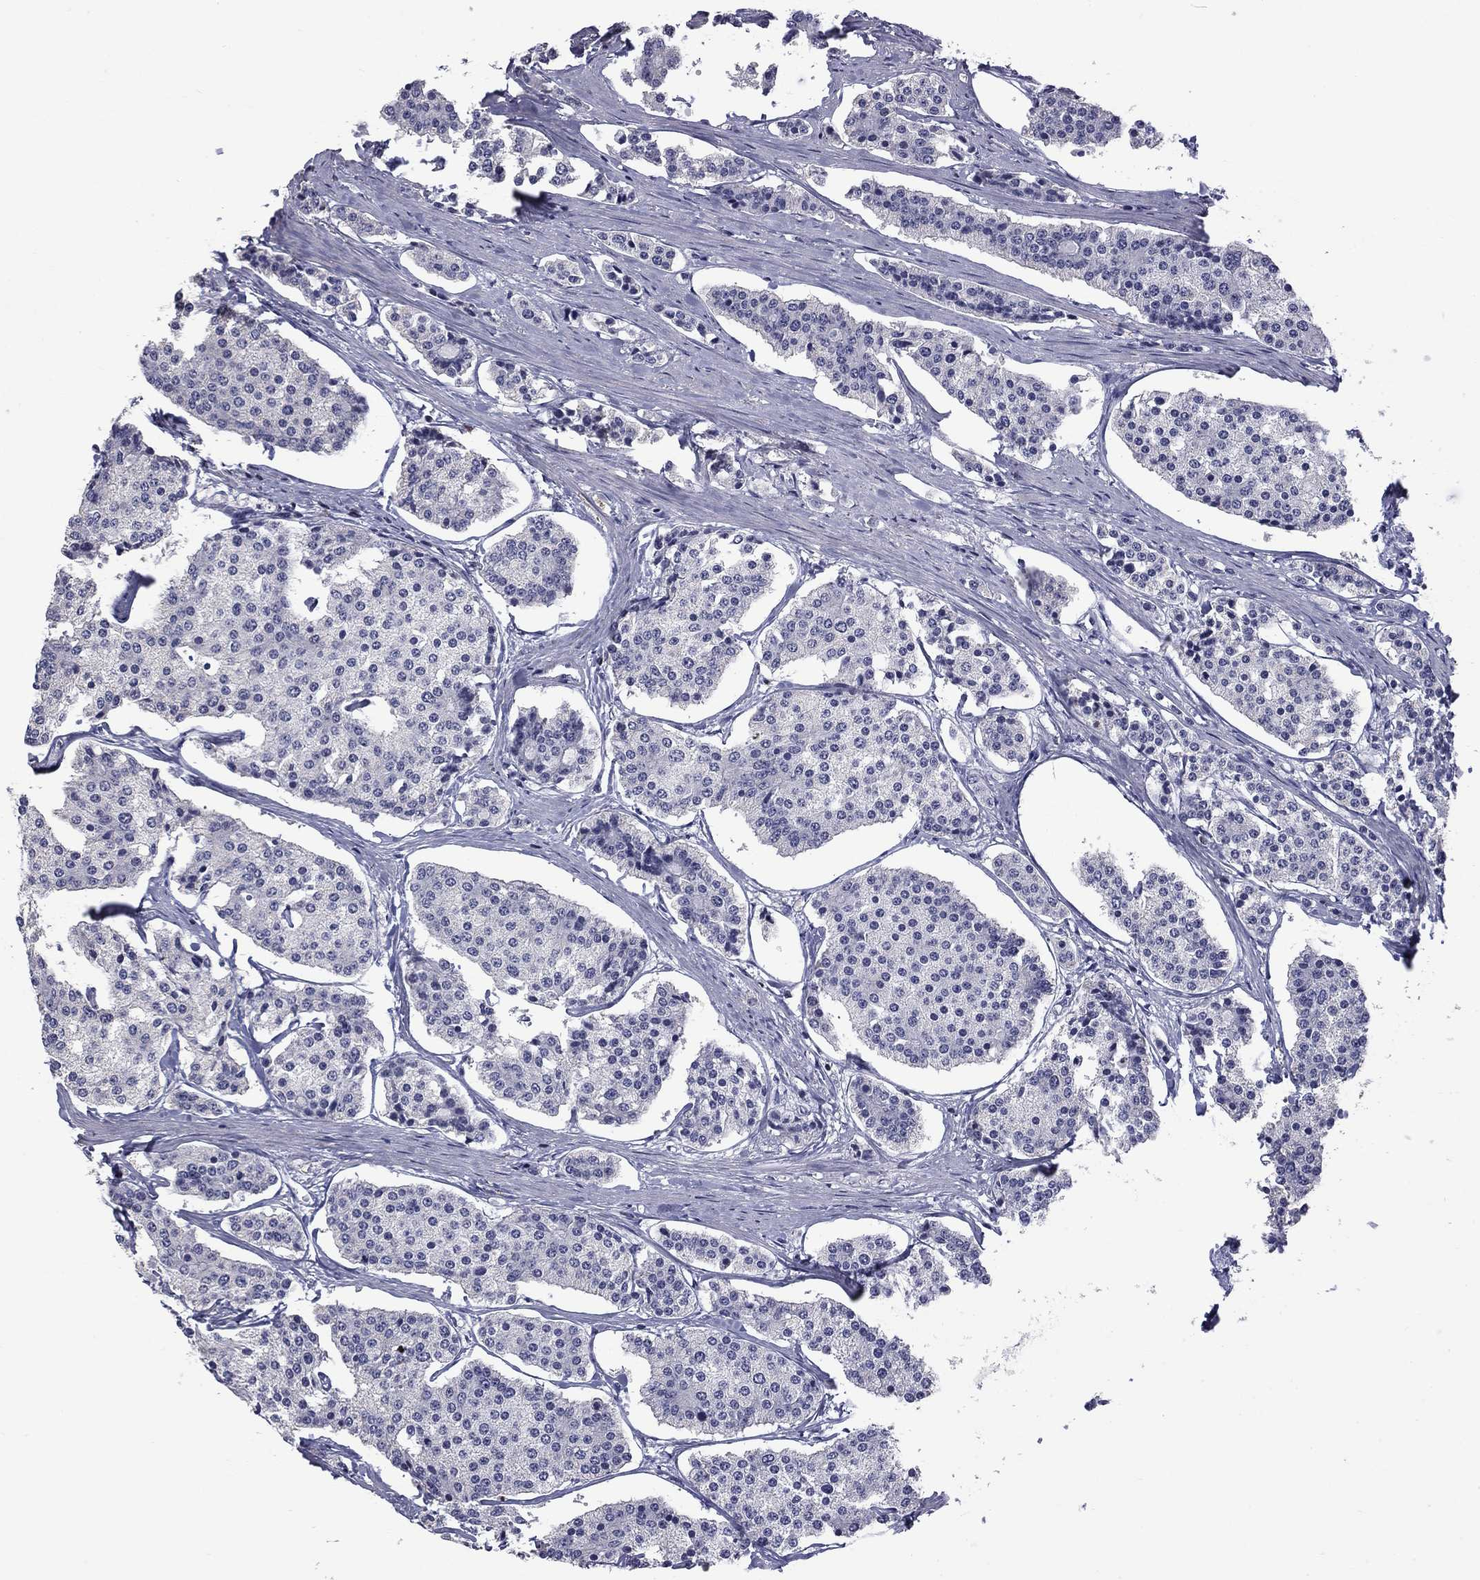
{"staining": {"intensity": "negative", "quantity": "none", "location": "none"}, "tissue": "carcinoid", "cell_type": "Tumor cells", "image_type": "cancer", "snomed": [{"axis": "morphology", "description": "Carcinoid, malignant, NOS"}, {"axis": "topography", "description": "Small intestine"}], "caption": "Tumor cells show no significant expression in malignant carcinoid.", "gene": "IKZF3", "patient": {"sex": "female", "age": 65}}